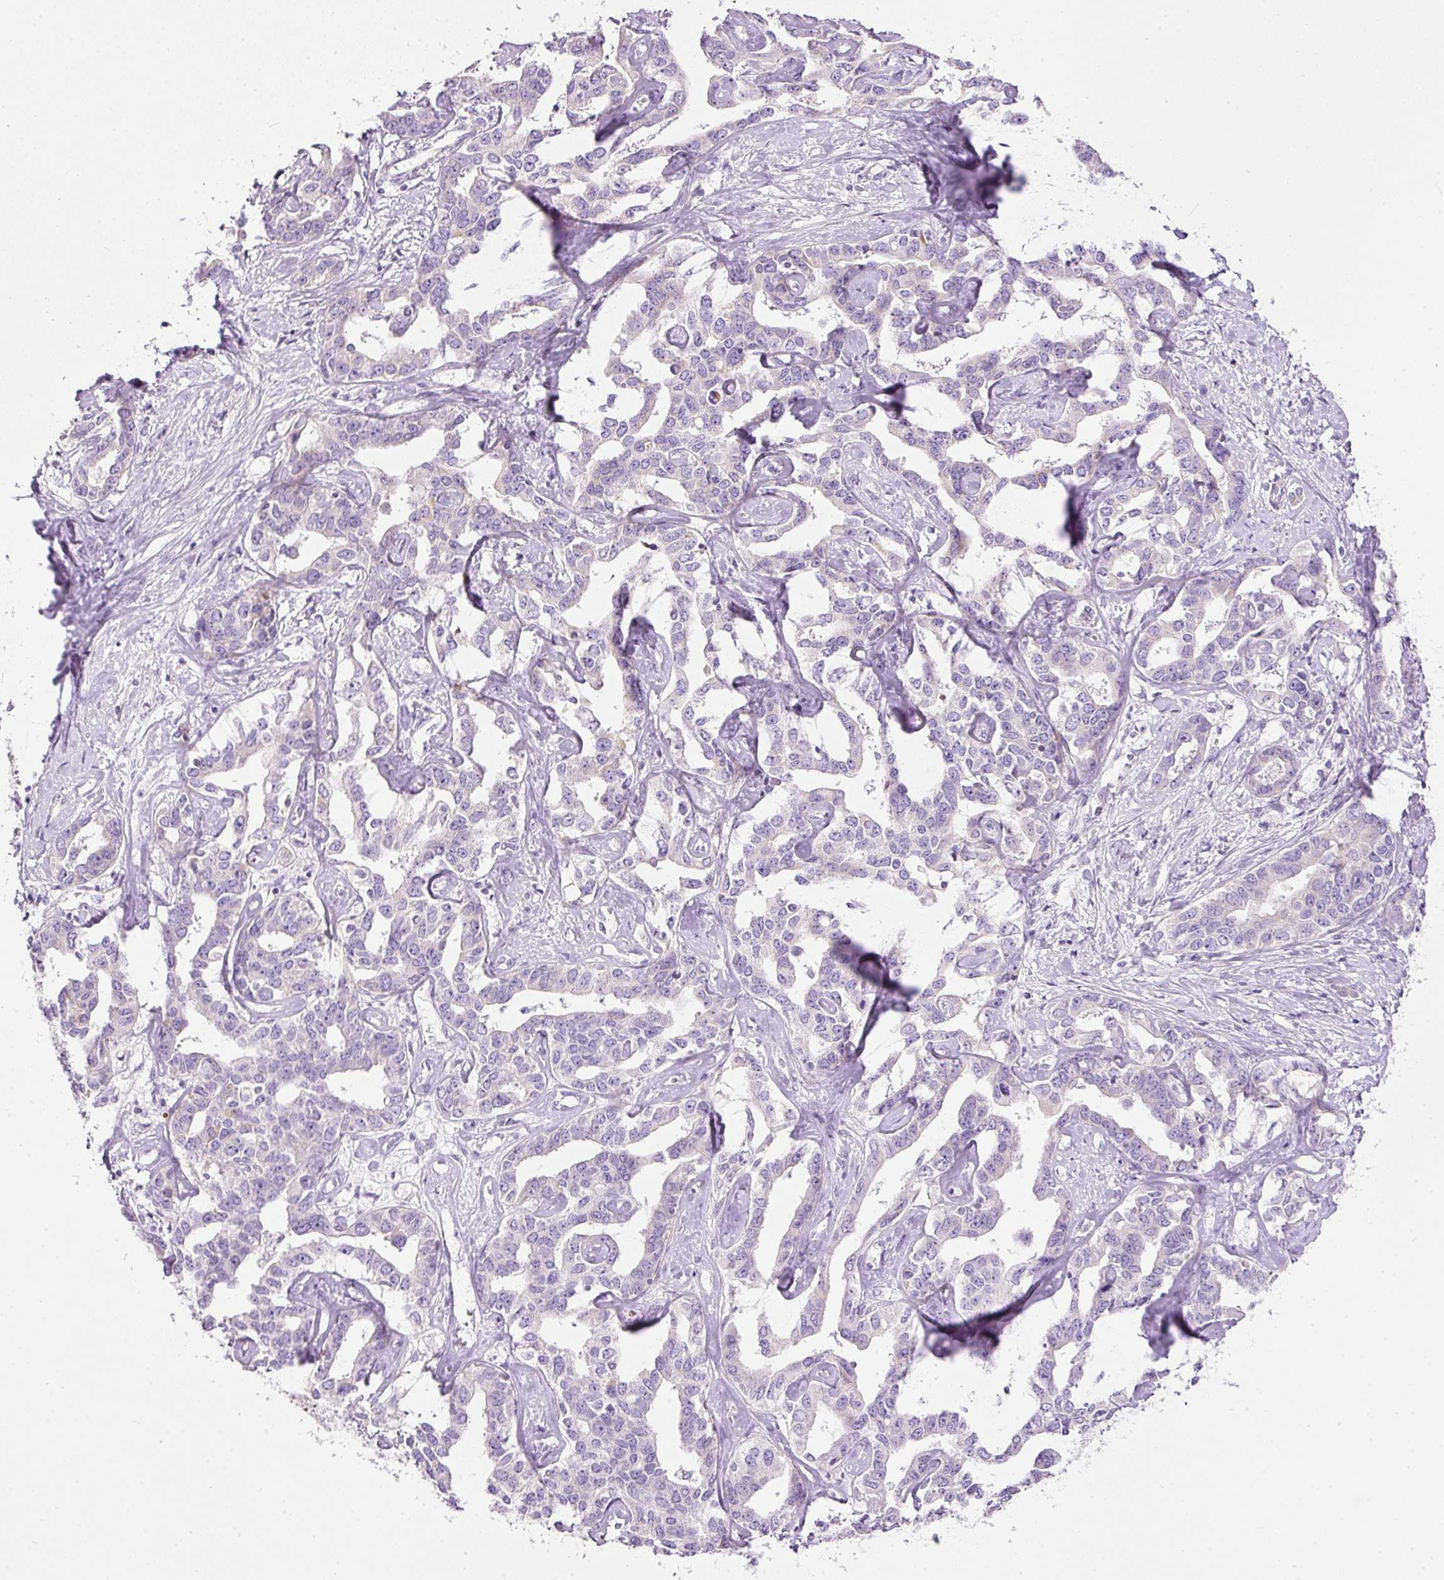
{"staining": {"intensity": "negative", "quantity": "none", "location": "none"}, "tissue": "liver cancer", "cell_type": "Tumor cells", "image_type": "cancer", "snomed": [{"axis": "morphology", "description": "Cholangiocarcinoma"}, {"axis": "topography", "description": "Liver"}], "caption": "IHC image of human liver cancer stained for a protein (brown), which reveals no expression in tumor cells.", "gene": "KPNA5", "patient": {"sex": "male", "age": 59}}